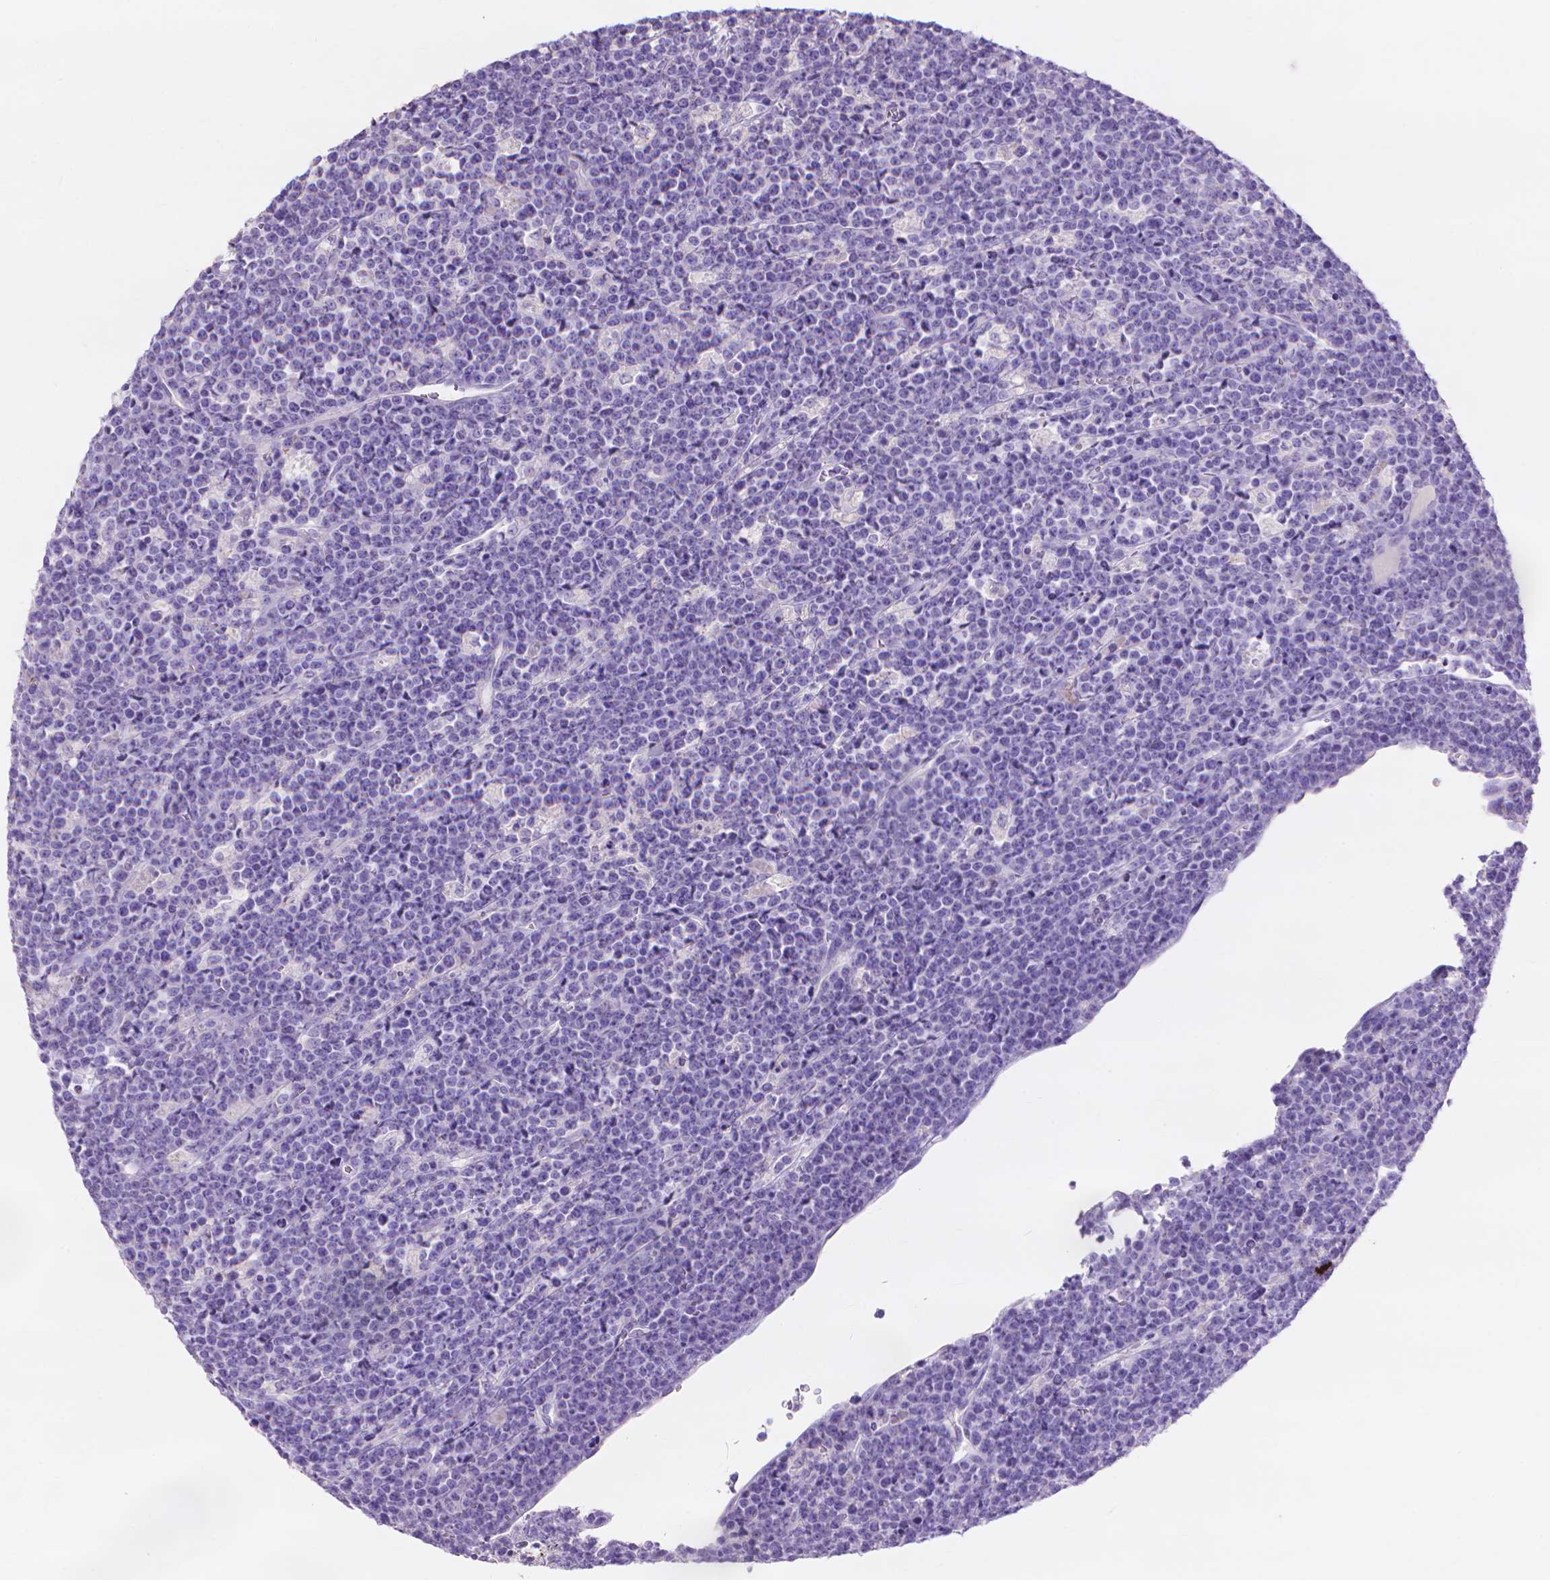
{"staining": {"intensity": "negative", "quantity": "none", "location": "none"}, "tissue": "lymphoma", "cell_type": "Tumor cells", "image_type": "cancer", "snomed": [{"axis": "morphology", "description": "Malignant lymphoma, non-Hodgkin's type, High grade"}, {"axis": "topography", "description": "Ovary"}], "caption": "Immunohistochemistry of high-grade malignant lymphoma, non-Hodgkin's type demonstrates no staining in tumor cells.", "gene": "MMP11", "patient": {"sex": "female", "age": 56}}